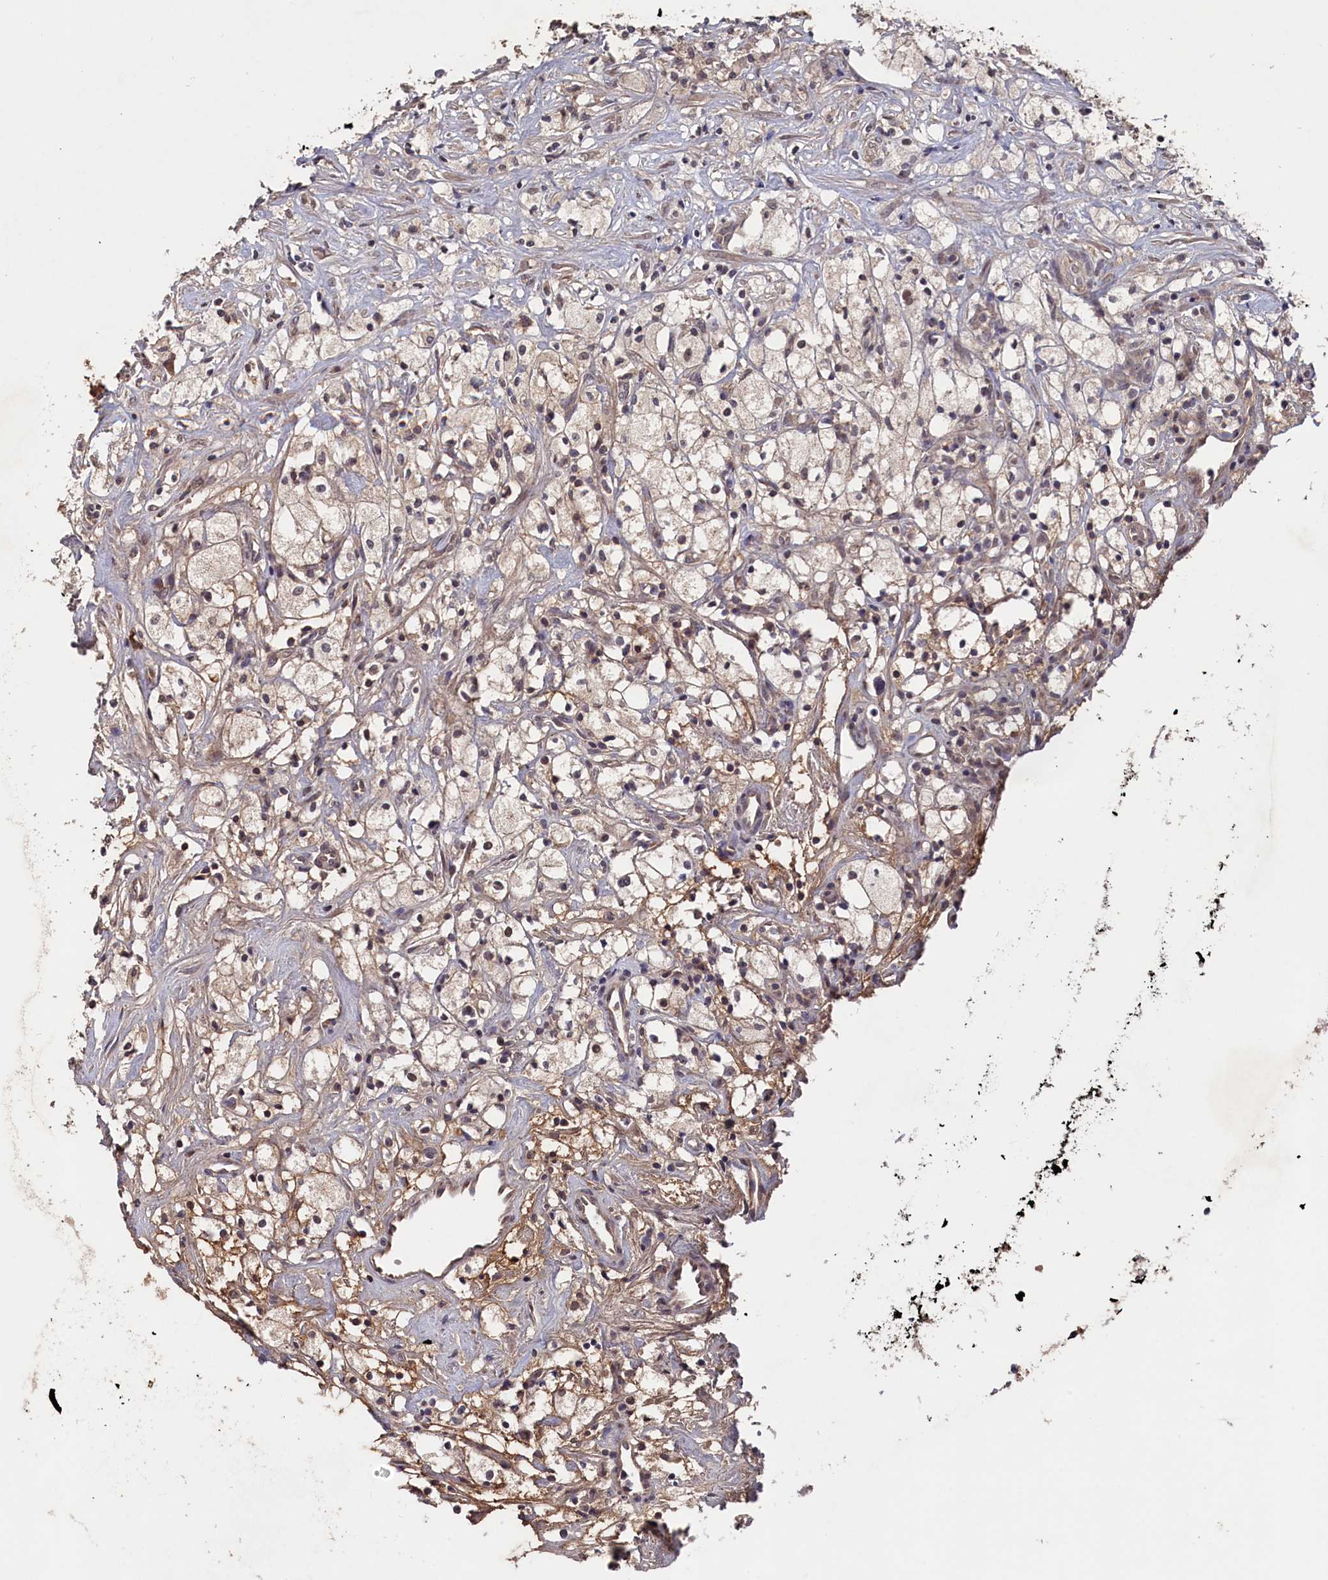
{"staining": {"intensity": "negative", "quantity": "none", "location": "none"}, "tissue": "renal cancer", "cell_type": "Tumor cells", "image_type": "cancer", "snomed": [{"axis": "morphology", "description": "Adenocarcinoma, NOS"}, {"axis": "topography", "description": "Kidney"}], "caption": "A photomicrograph of human adenocarcinoma (renal) is negative for staining in tumor cells.", "gene": "TMC5", "patient": {"sex": "male", "age": 59}}